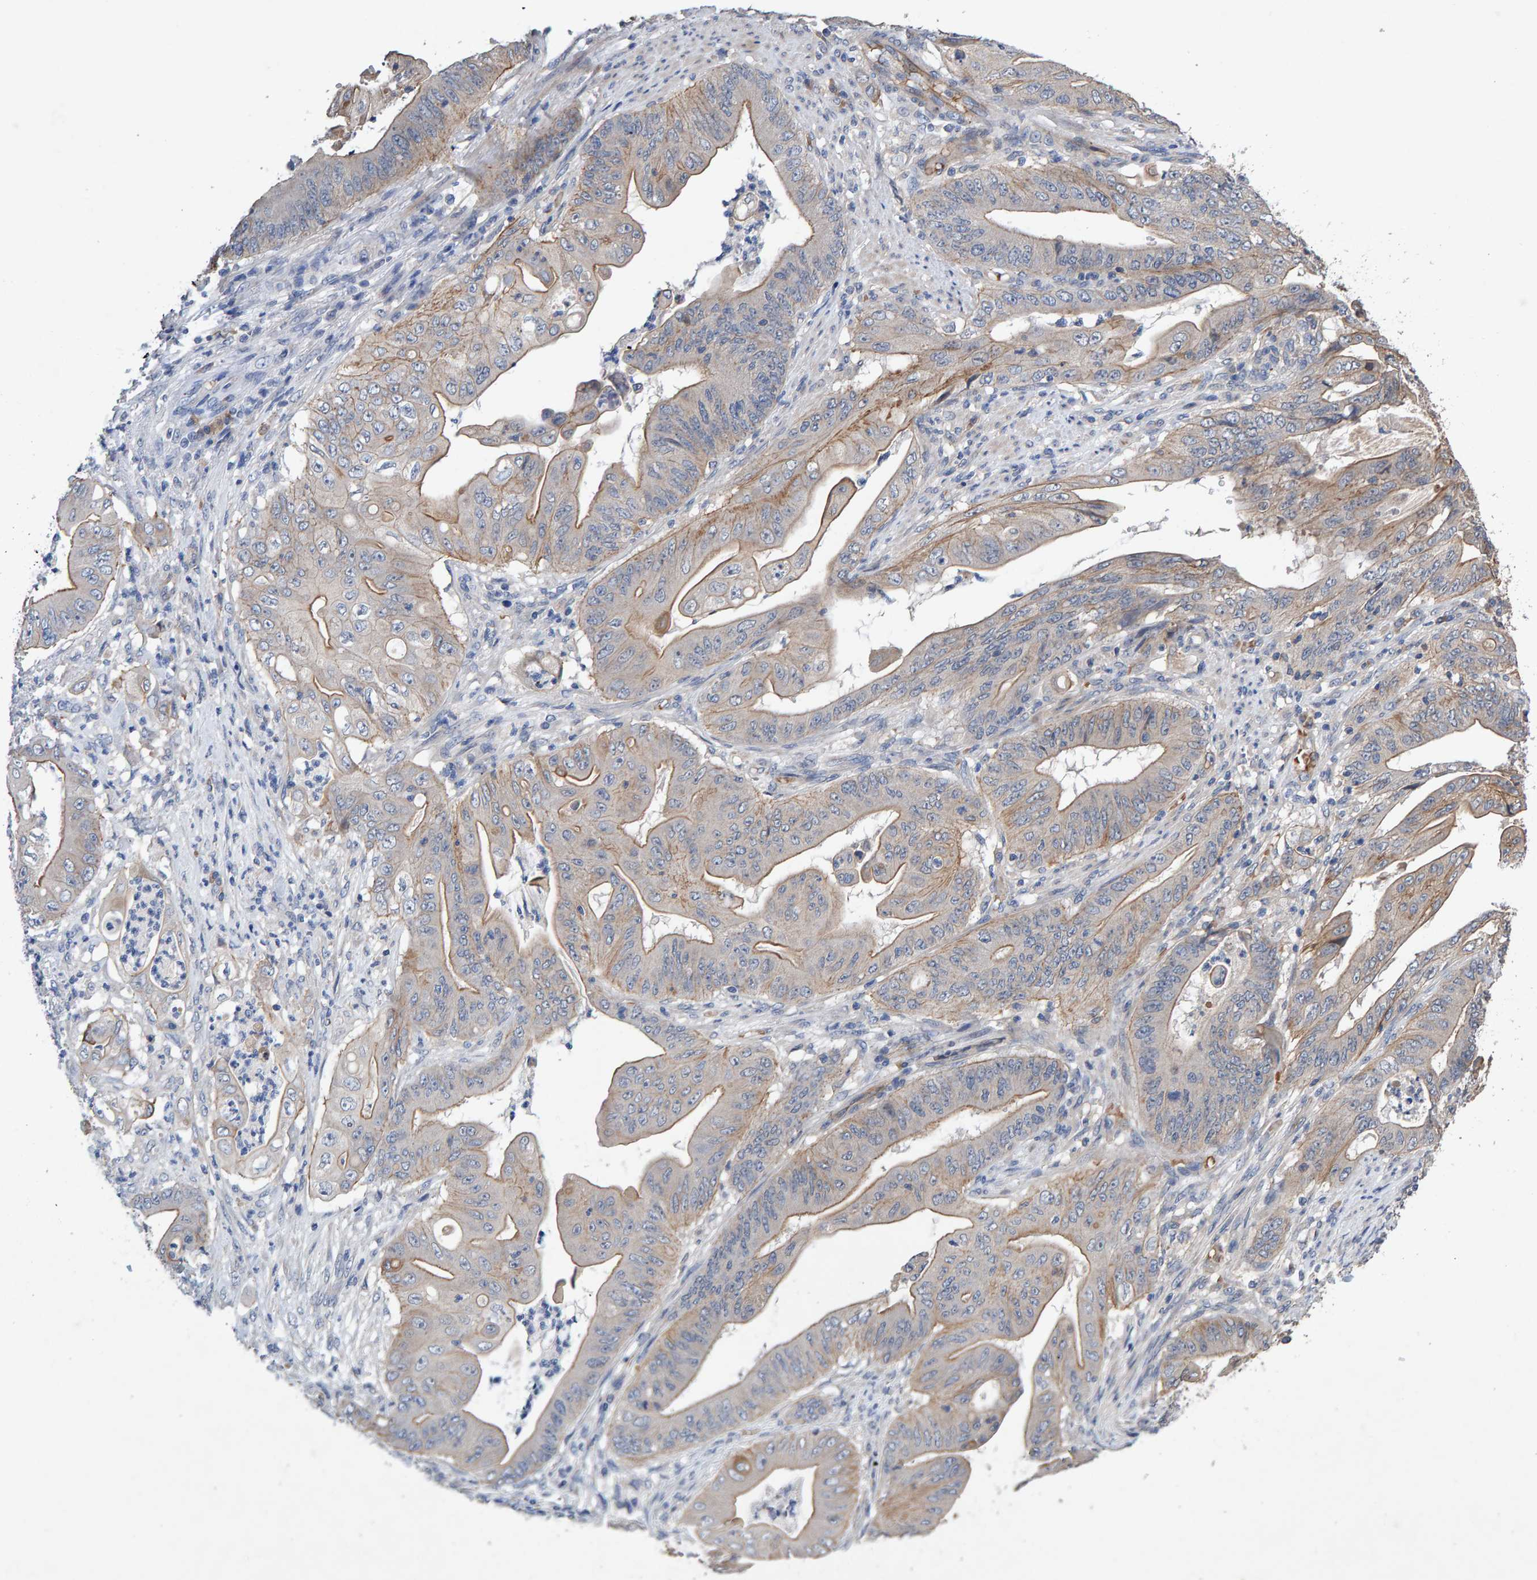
{"staining": {"intensity": "moderate", "quantity": "25%-75%", "location": "cytoplasmic/membranous"}, "tissue": "stomach cancer", "cell_type": "Tumor cells", "image_type": "cancer", "snomed": [{"axis": "morphology", "description": "Adenocarcinoma, NOS"}, {"axis": "topography", "description": "Stomach"}], "caption": "Immunohistochemistry histopathology image of human stomach cancer (adenocarcinoma) stained for a protein (brown), which reveals medium levels of moderate cytoplasmic/membranous positivity in about 25%-75% of tumor cells.", "gene": "EFR3A", "patient": {"sex": "female", "age": 73}}